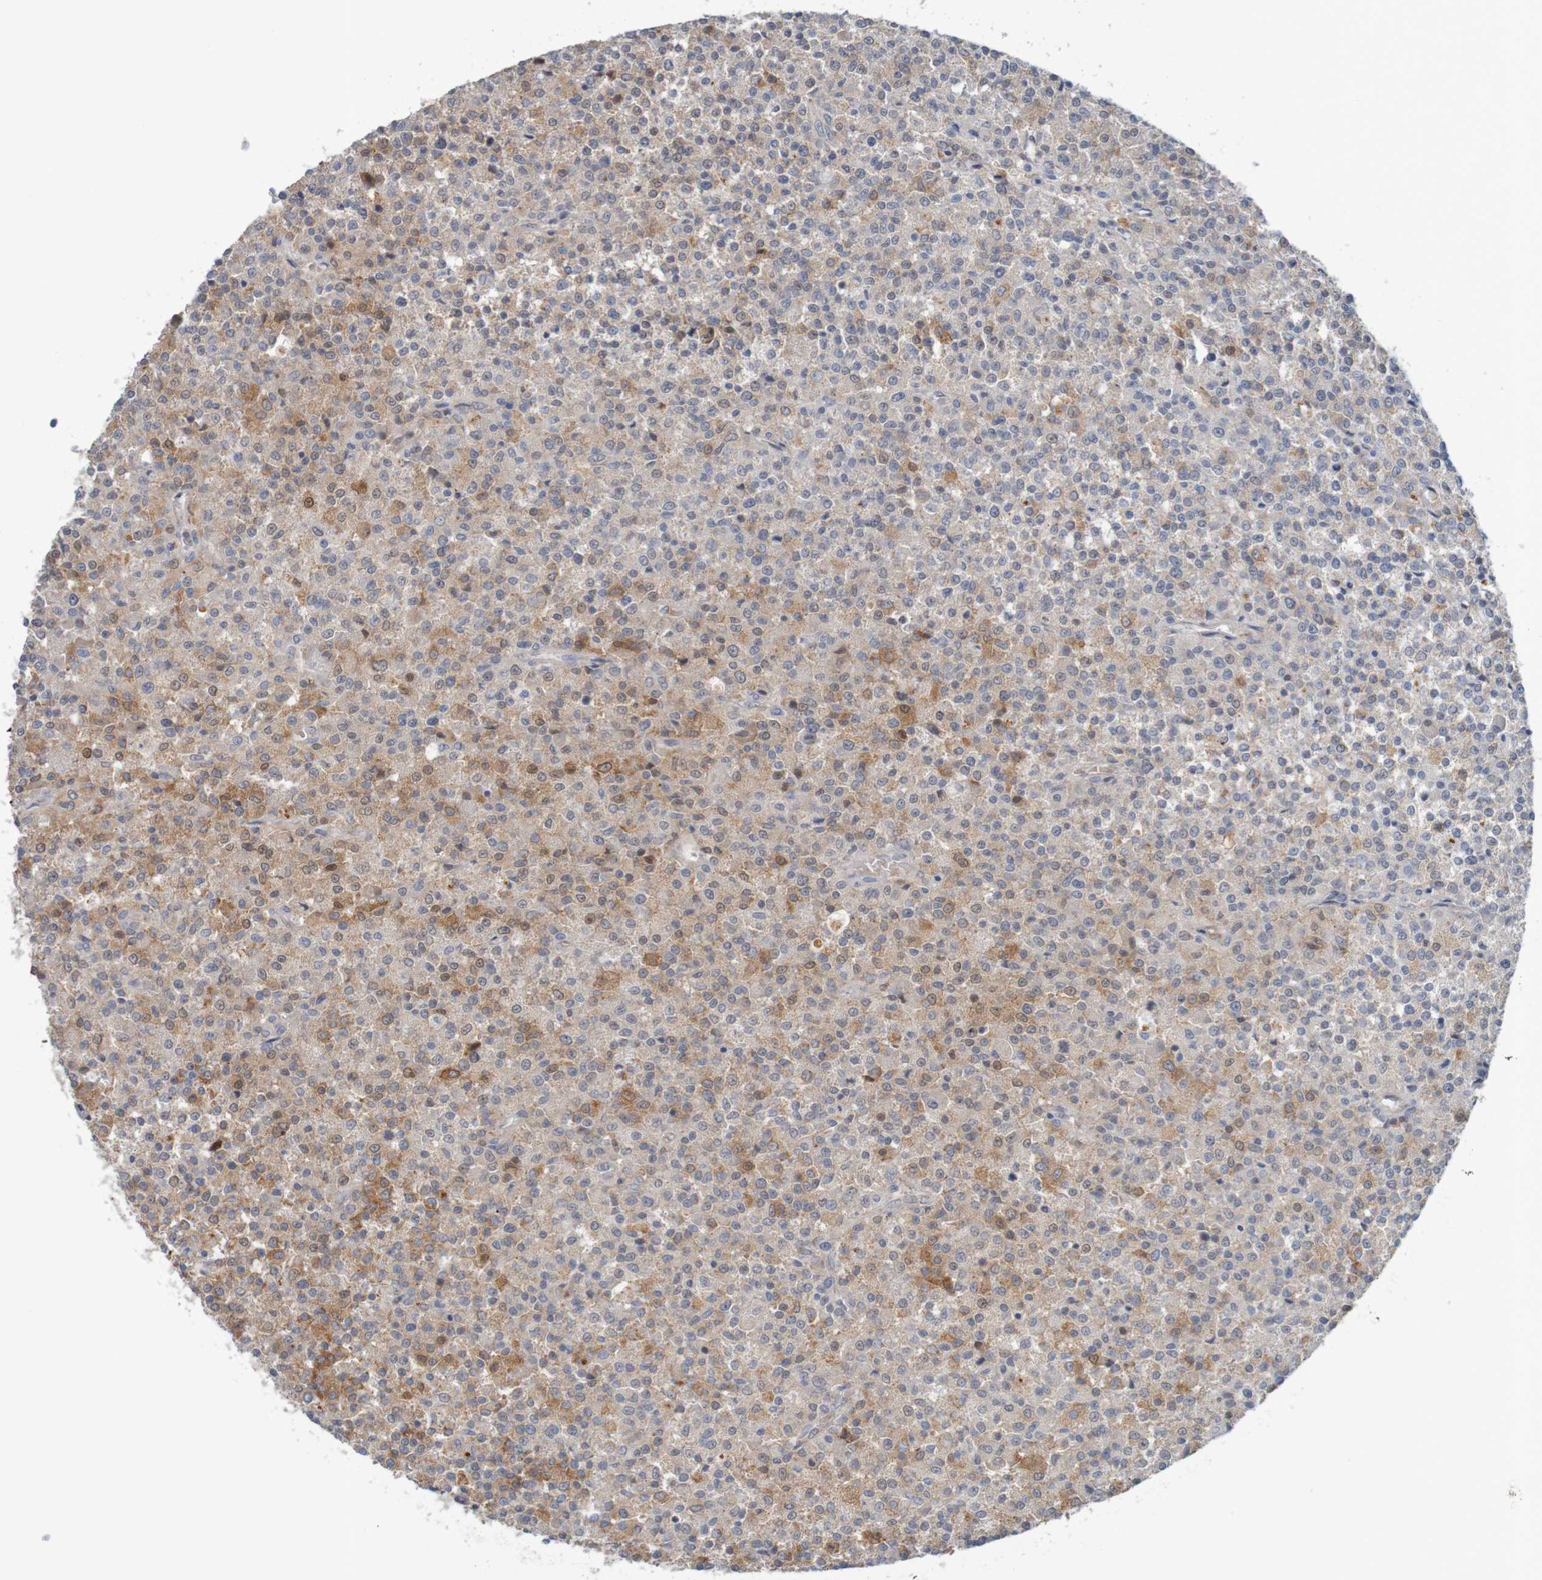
{"staining": {"intensity": "moderate", "quantity": ">75%", "location": "cytoplasmic/membranous"}, "tissue": "testis cancer", "cell_type": "Tumor cells", "image_type": "cancer", "snomed": [{"axis": "morphology", "description": "Seminoma, NOS"}, {"axis": "topography", "description": "Testis"}], "caption": "Protein positivity by IHC displays moderate cytoplasmic/membranous expression in approximately >75% of tumor cells in testis cancer (seminoma). Immunohistochemistry (ihc) stains the protein in brown and the nuclei are stained blue.", "gene": "NAV2", "patient": {"sex": "male", "age": 59}}